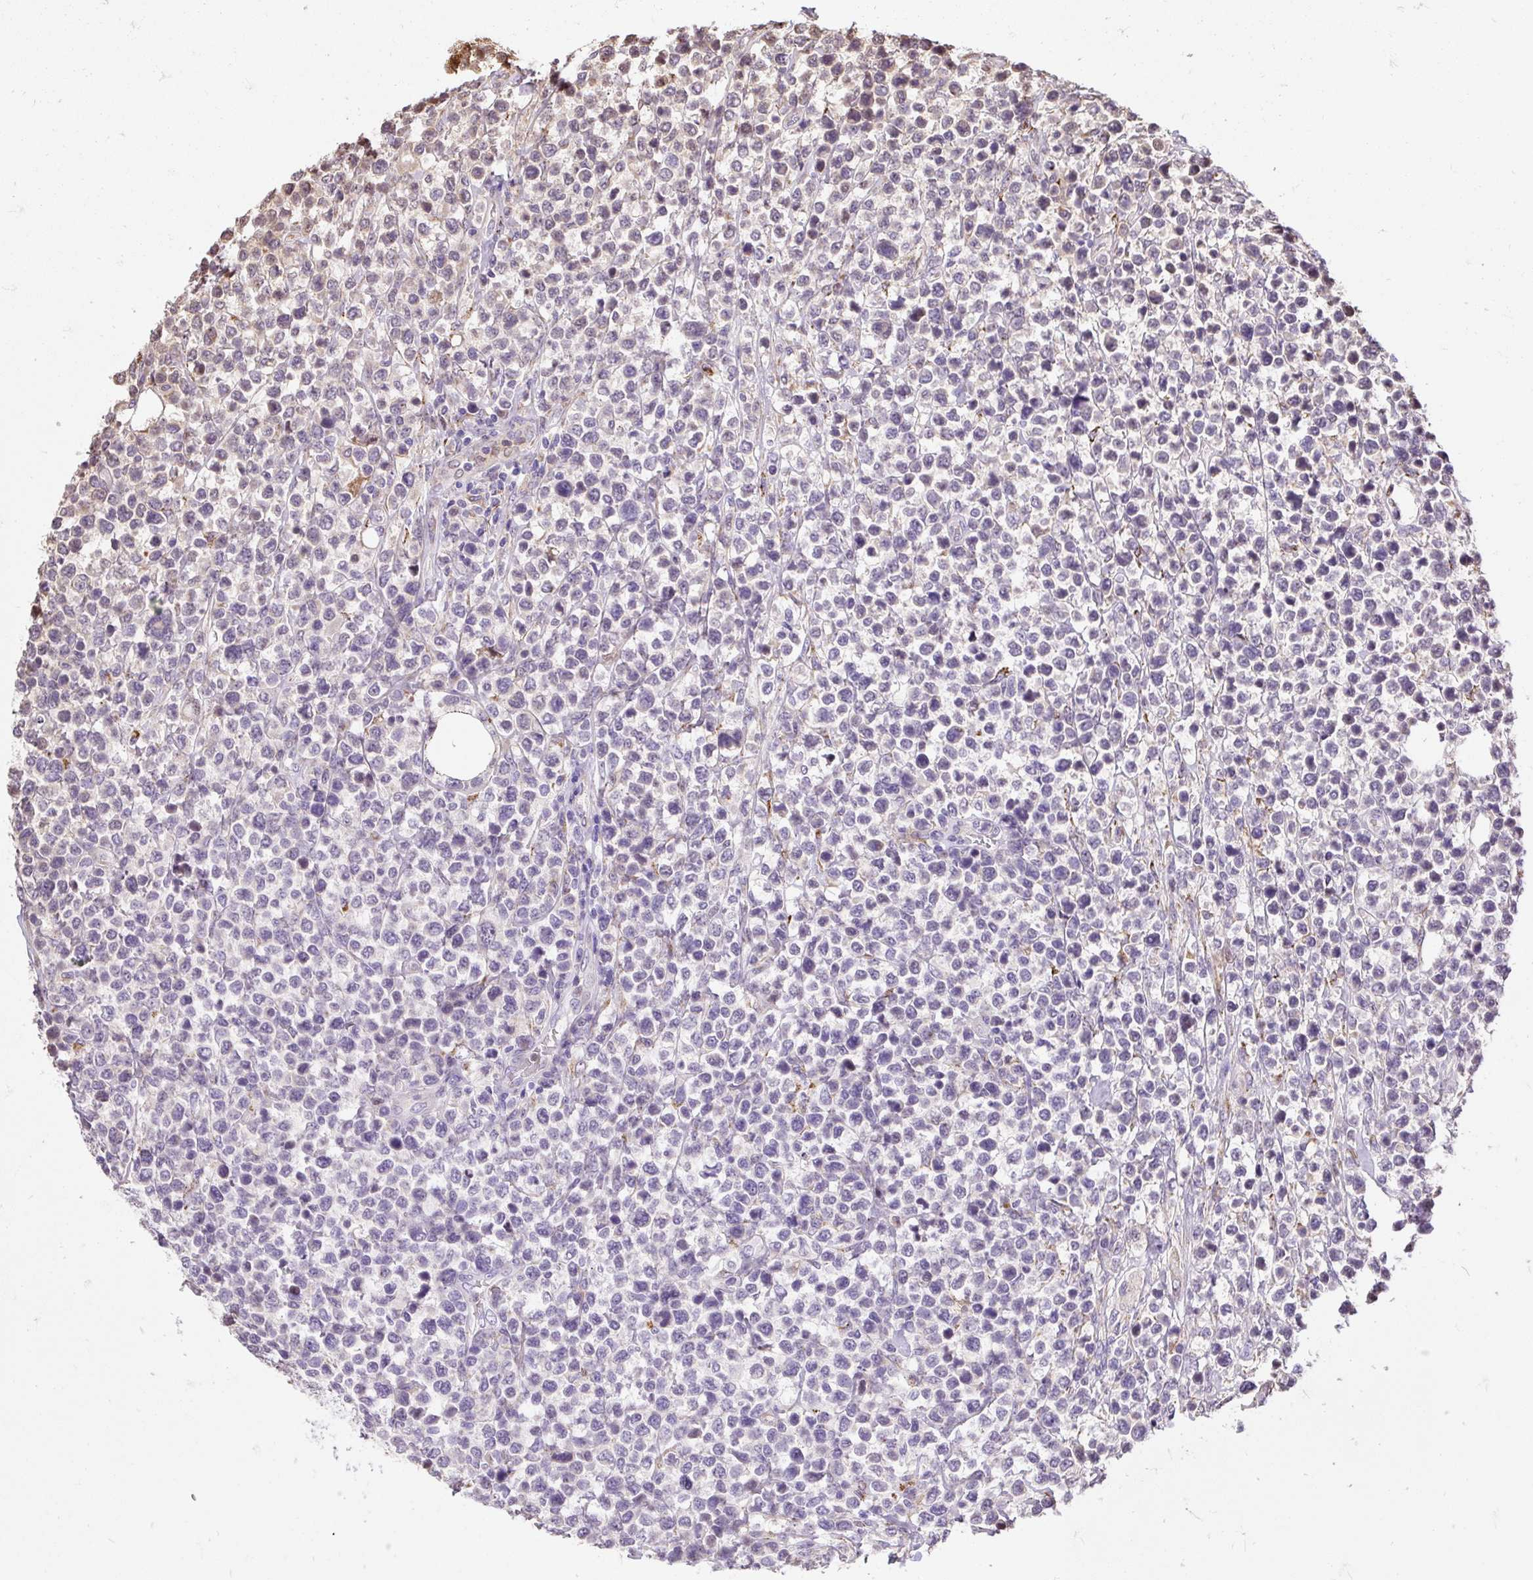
{"staining": {"intensity": "negative", "quantity": "none", "location": "none"}, "tissue": "lymphoma", "cell_type": "Tumor cells", "image_type": "cancer", "snomed": [{"axis": "morphology", "description": "Malignant lymphoma, non-Hodgkin's type, Low grade"}, {"axis": "topography", "description": "Lymph node"}], "caption": "Tumor cells show no significant protein positivity in low-grade malignant lymphoma, non-Hodgkin's type. Brightfield microscopy of IHC stained with DAB (3,3'-diaminobenzidine) (brown) and hematoxylin (blue), captured at high magnification.", "gene": "PUS7L", "patient": {"sex": "male", "age": 60}}